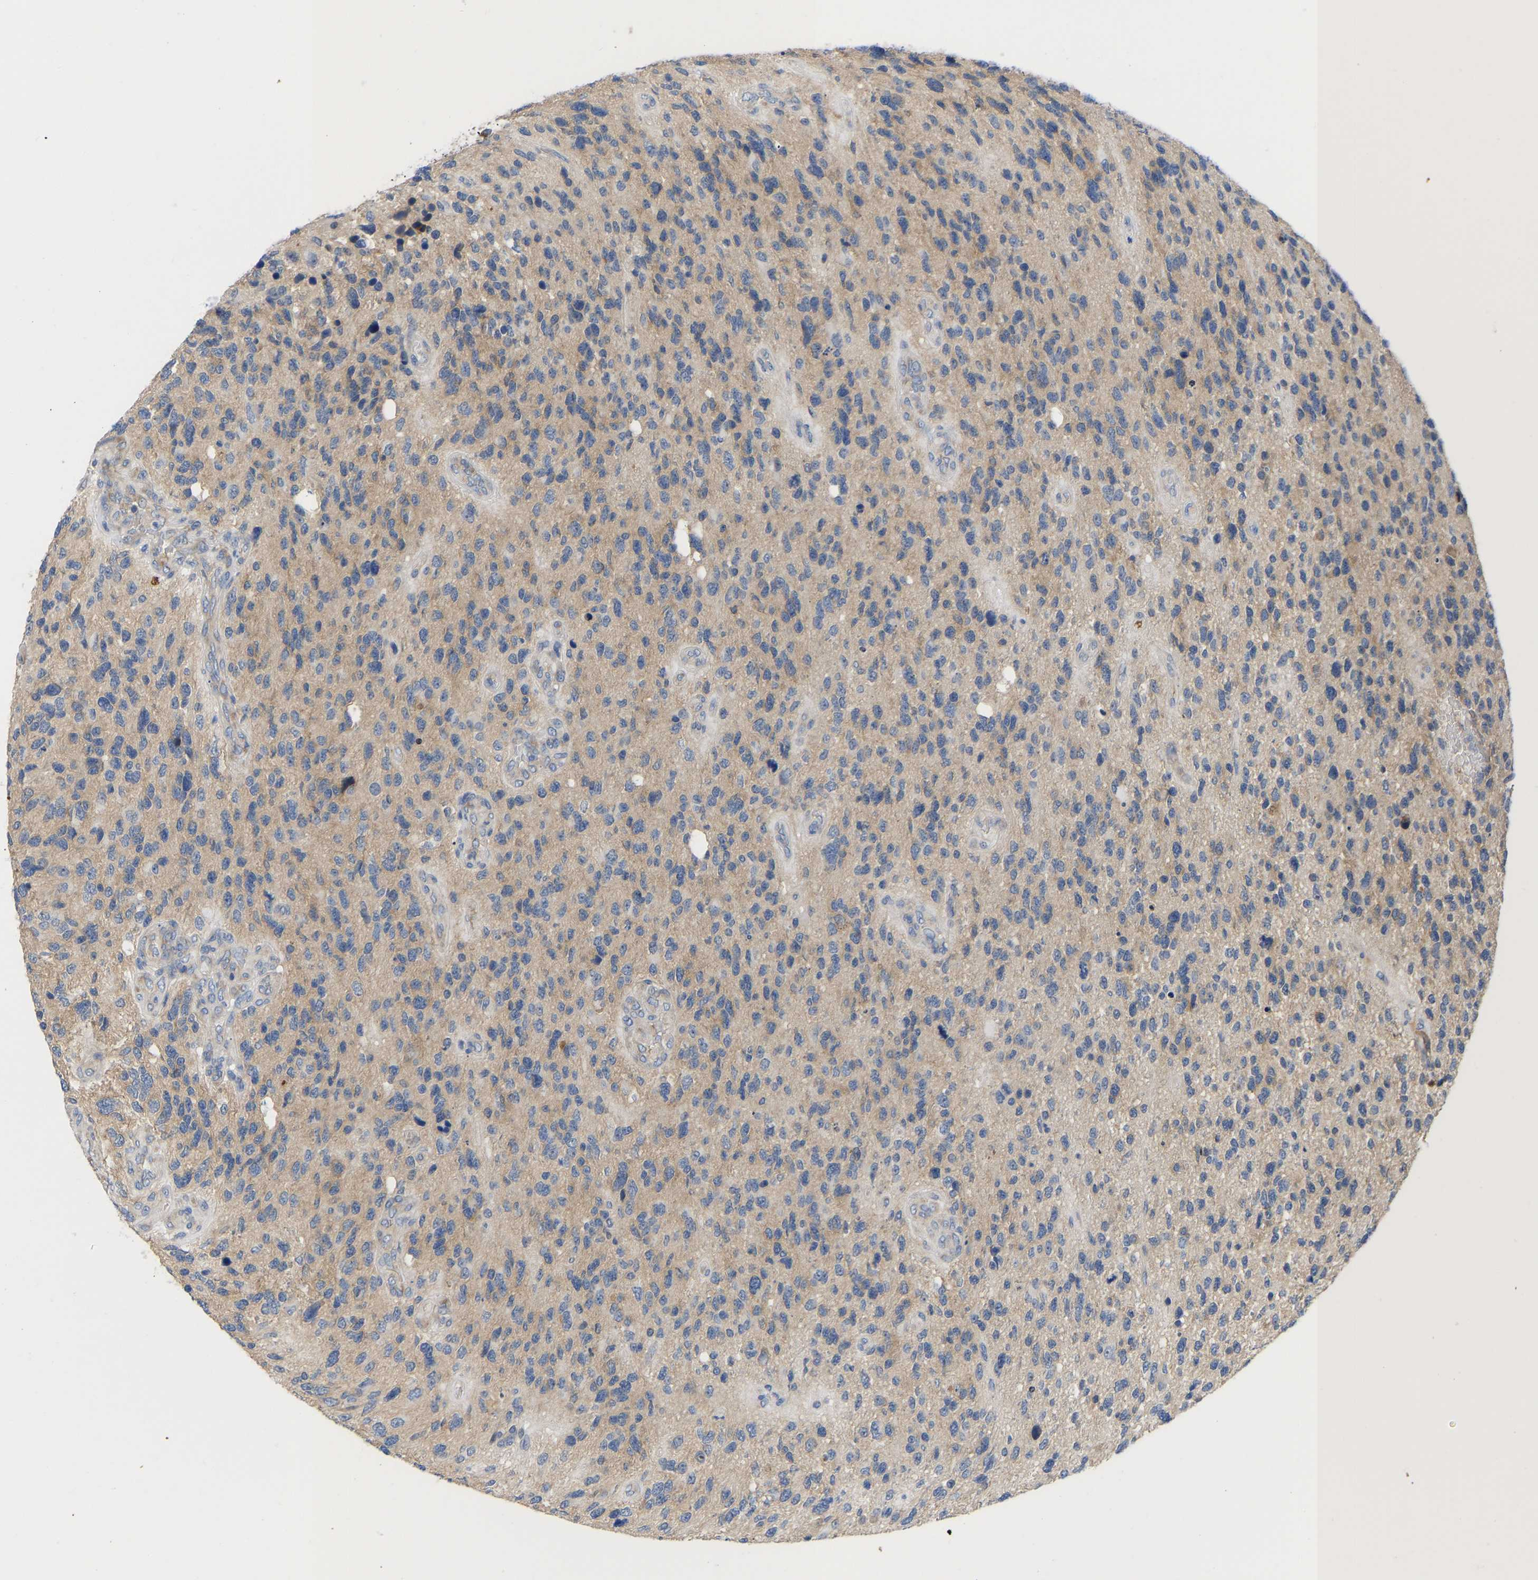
{"staining": {"intensity": "weak", "quantity": "25%-75%", "location": "cytoplasmic/membranous"}, "tissue": "glioma", "cell_type": "Tumor cells", "image_type": "cancer", "snomed": [{"axis": "morphology", "description": "Glioma, malignant, High grade"}, {"axis": "topography", "description": "Brain"}], "caption": "High-magnification brightfield microscopy of glioma stained with DAB (3,3'-diaminobenzidine) (brown) and counterstained with hematoxylin (blue). tumor cells exhibit weak cytoplasmic/membranous positivity is seen in approximately25%-75% of cells. The protein is shown in brown color, while the nuclei are stained blue.", "gene": "ABCA10", "patient": {"sex": "female", "age": 58}}